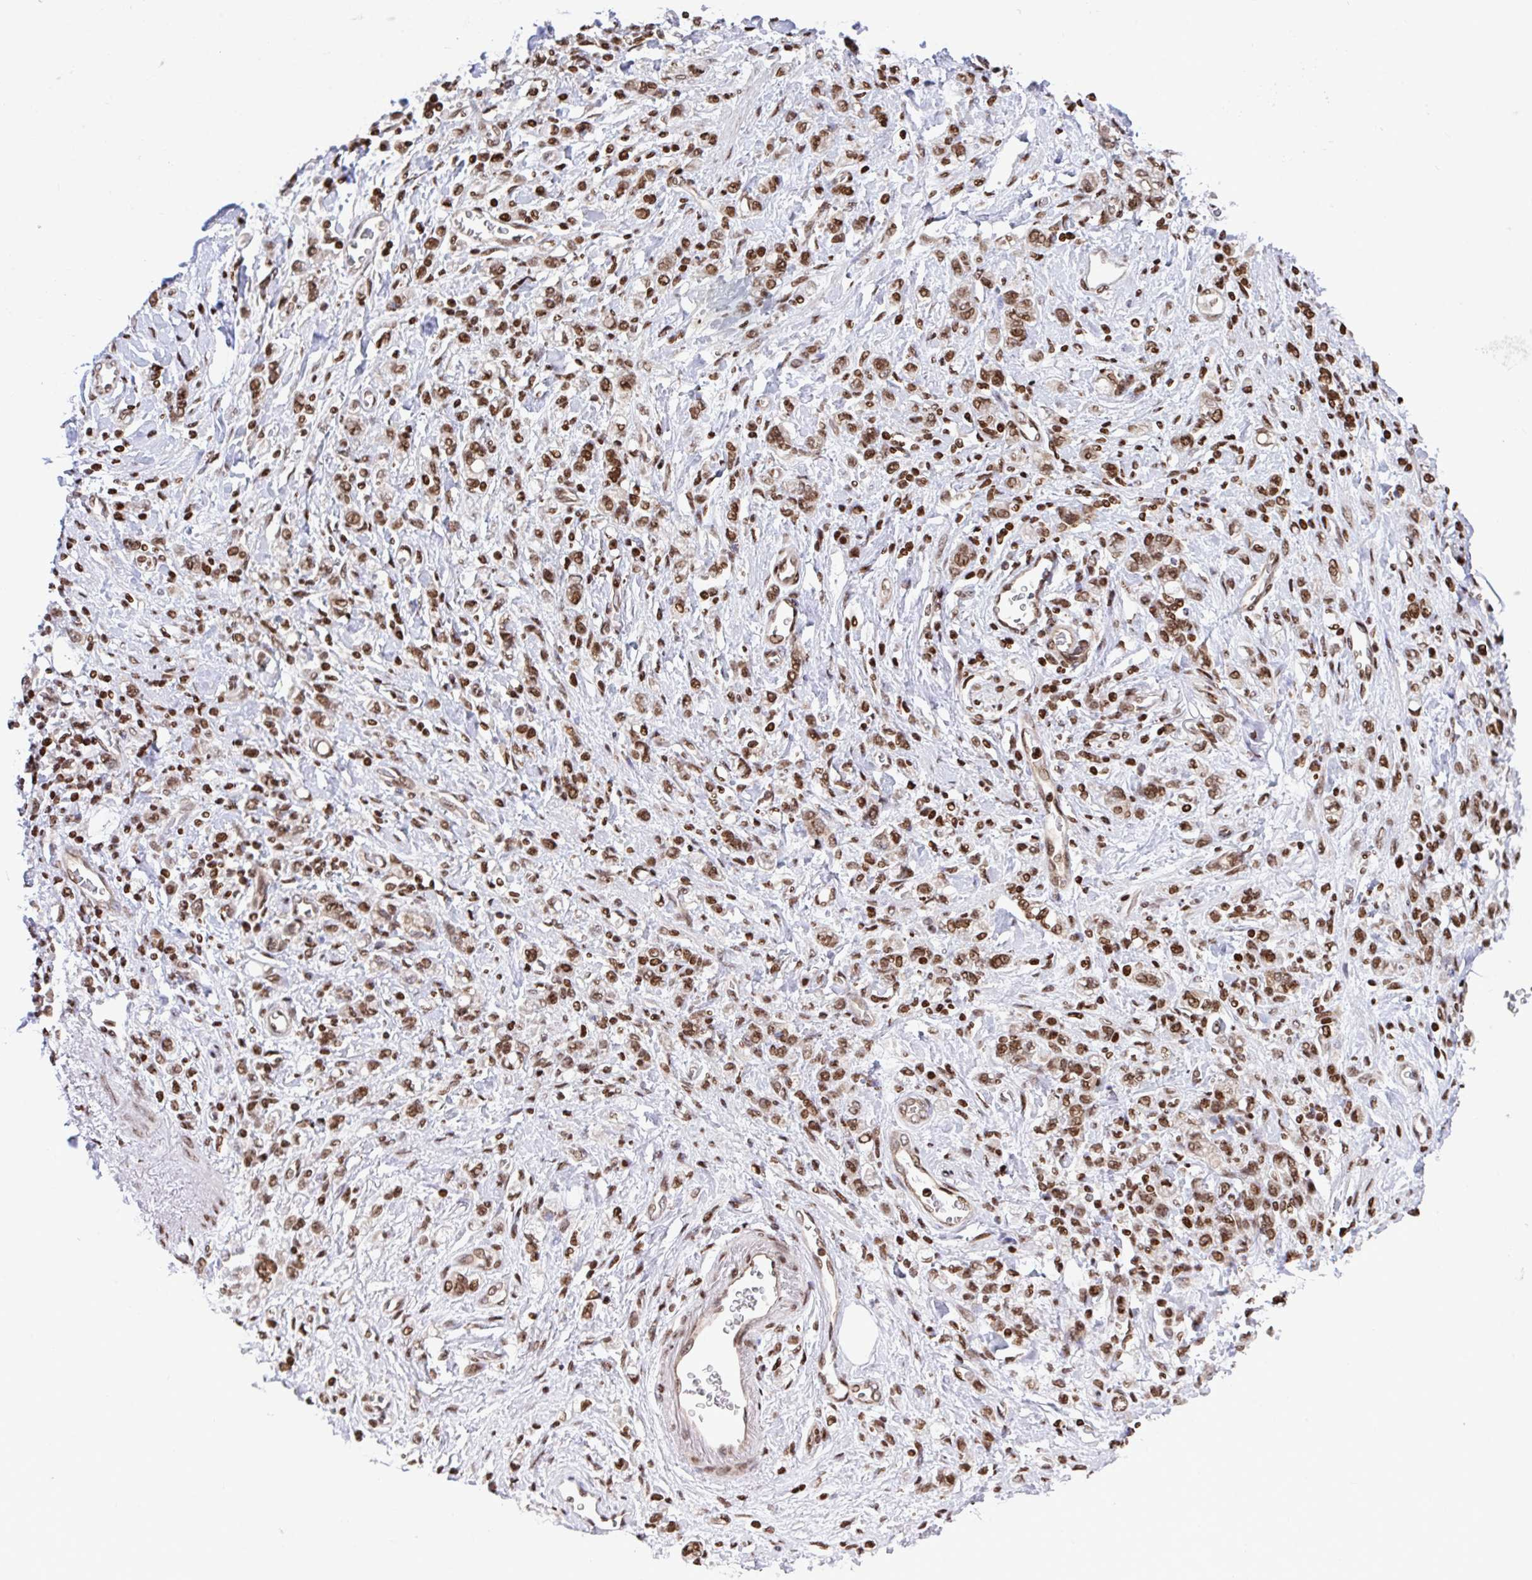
{"staining": {"intensity": "moderate", "quantity": ">75%", "location": "nuclear"}, "tissue": "stomach cancer", "cell_type": "Tumor cells", "image_type": "cancer", "snomed": [{"axis": "morphology", "description": "Adenocarcinoma, NOS"}, {"axis": "topography", "description": "Stomach"}], "caption": "Immunohistochemical staining of human stomach cancer reveals moderate nuclear protein positivity in about >75% of tumor cells.", "gene": "RAPGEF5", "patient": {"sex": "male", "age": 77}}